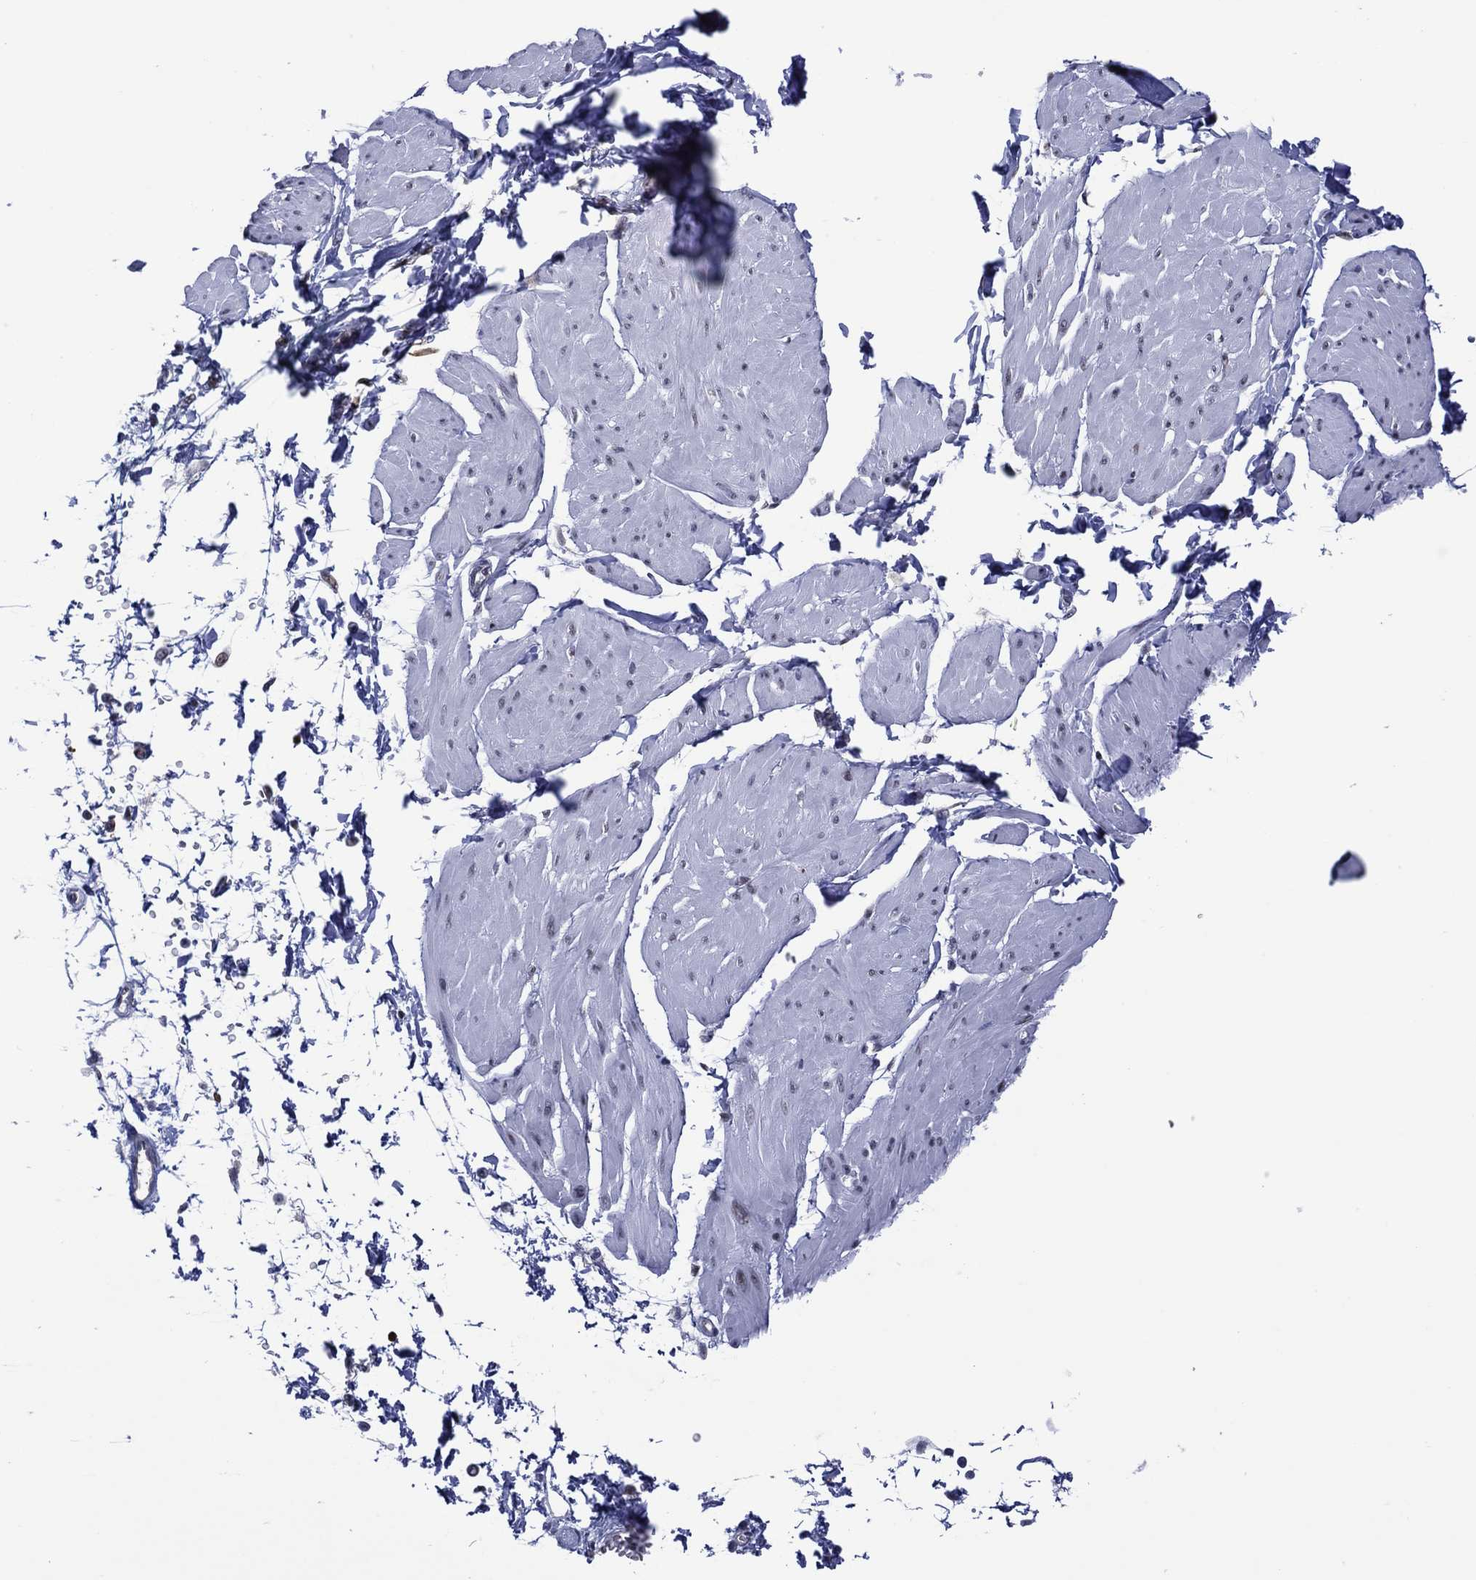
{"staining": {"intensity": "negative", "quantity": "none", "location": "none"}, "tissue": "smooth muscle", "cell_type": "Smooth muscle cells", "image_type": "normal", "snomed": [{"axis": "morphology", "description": "Normal tissue, NOS"}, {"axis": "topography", "description": "Adipose tissue"}, {"axis": "topography", "description": "Smooth muscle"}, {"axis": "topography", "description": "Peripheral nerve tissue"}], "caption": "The immunohistochemistry micrograph has no significant expression in smooth muscle cells of smooth muscle. (Stains: DAB IHC with hematoxylin counter stain, Microscopy: brightfield microscopy at high magnification).", "gene": "GATA6", "patient": {"sex": "male", "age": 83}}